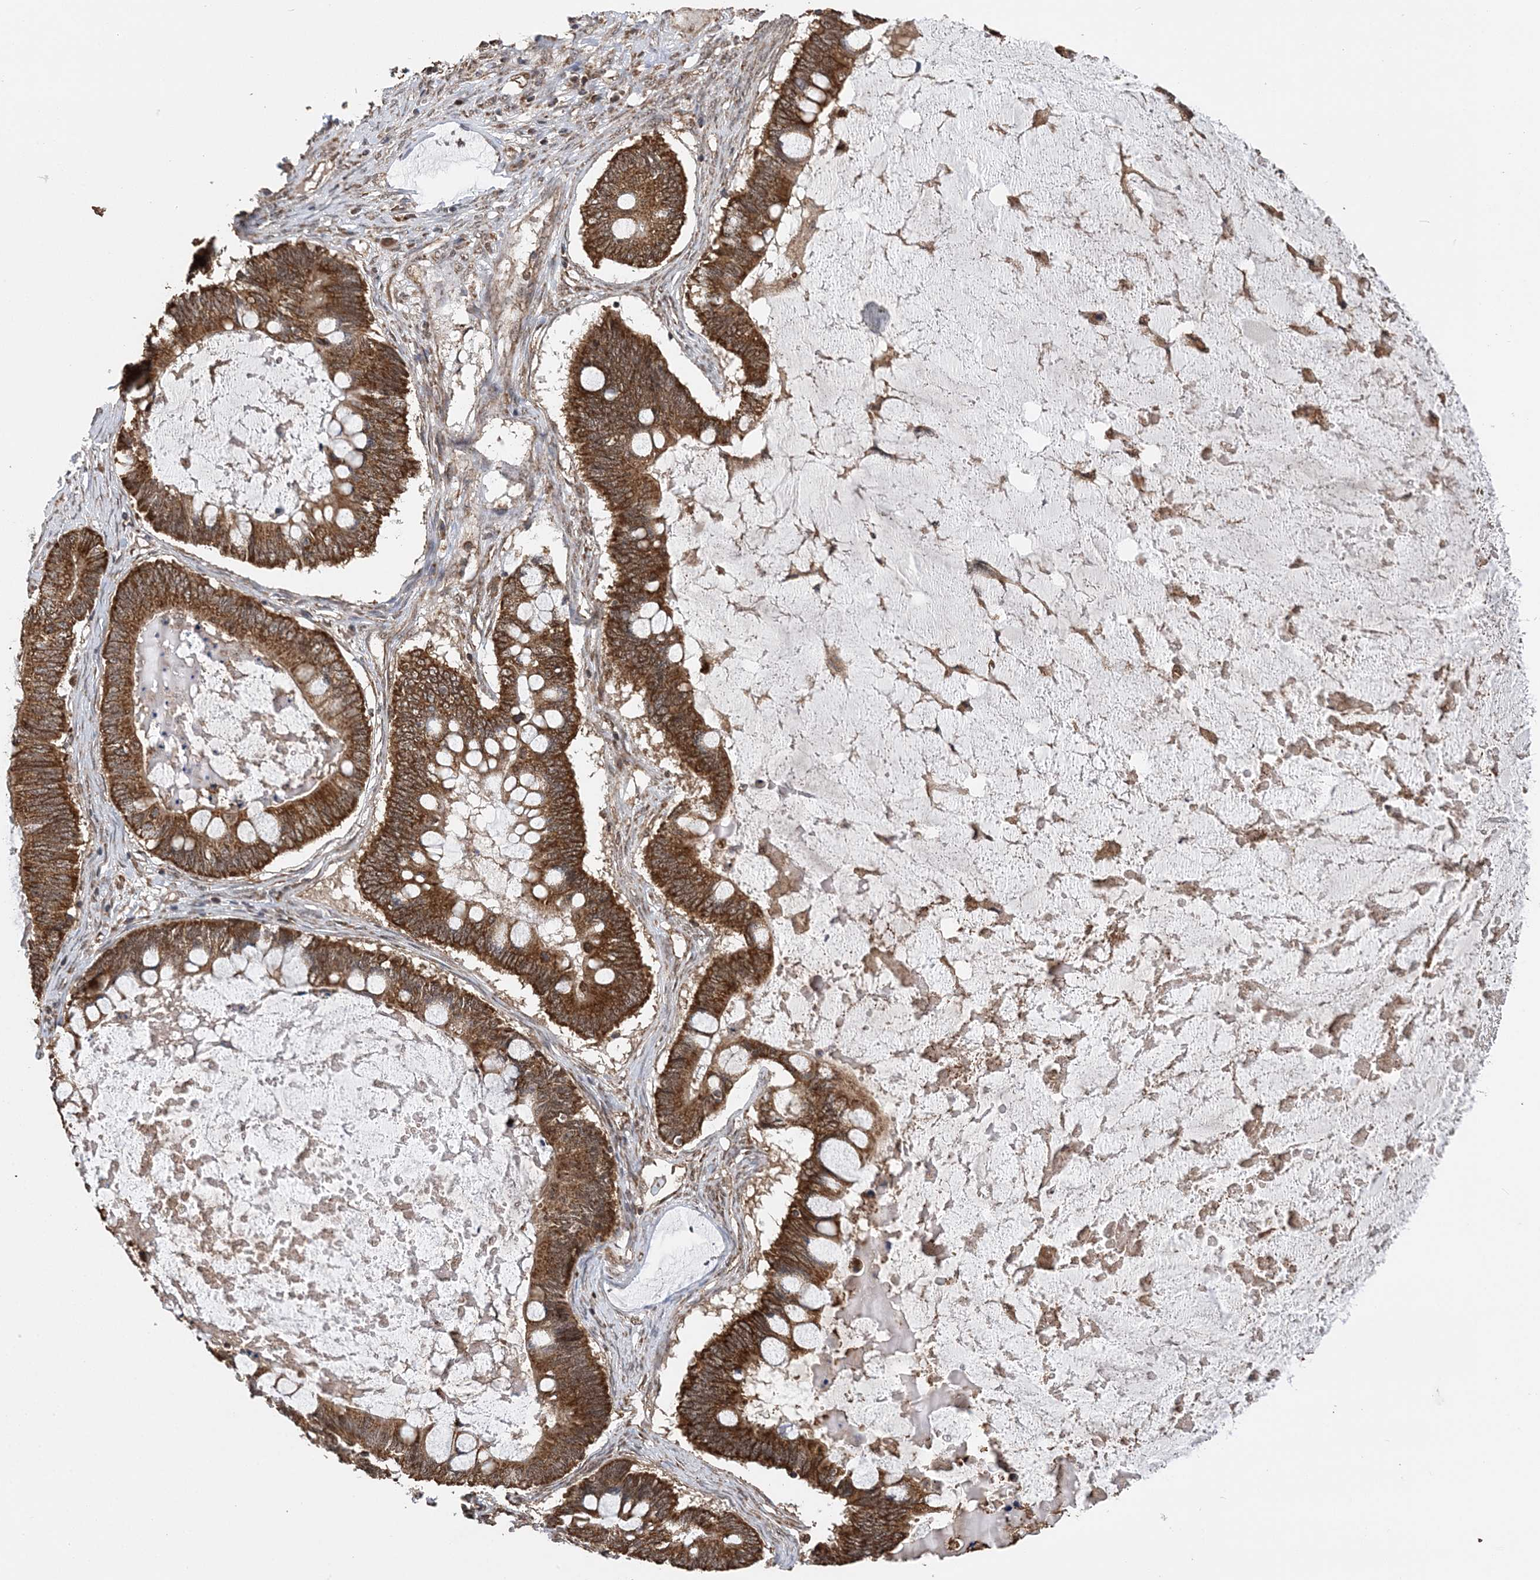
{"staining": {"intensity": "moderate", "quantity": ">75%", "location": "cytoplasmic/membranous"}, "tissue": "ovarian cancer", "cell_type": "Tumor cells", "image_type": "cancer", "snomed": [{"axis": "morphology", "description": "Cystadenocarcinoma, mucinous, NOS"}, {"axis": "topography", "description": "Ovary"}], "caption": "A brown stain labels moderate cytoplasmic/membranous expression of a protein in human ovarian cancer tumor cells.", "gene": "PCBP1", "patient": {"sex": "female", "age": 61}}